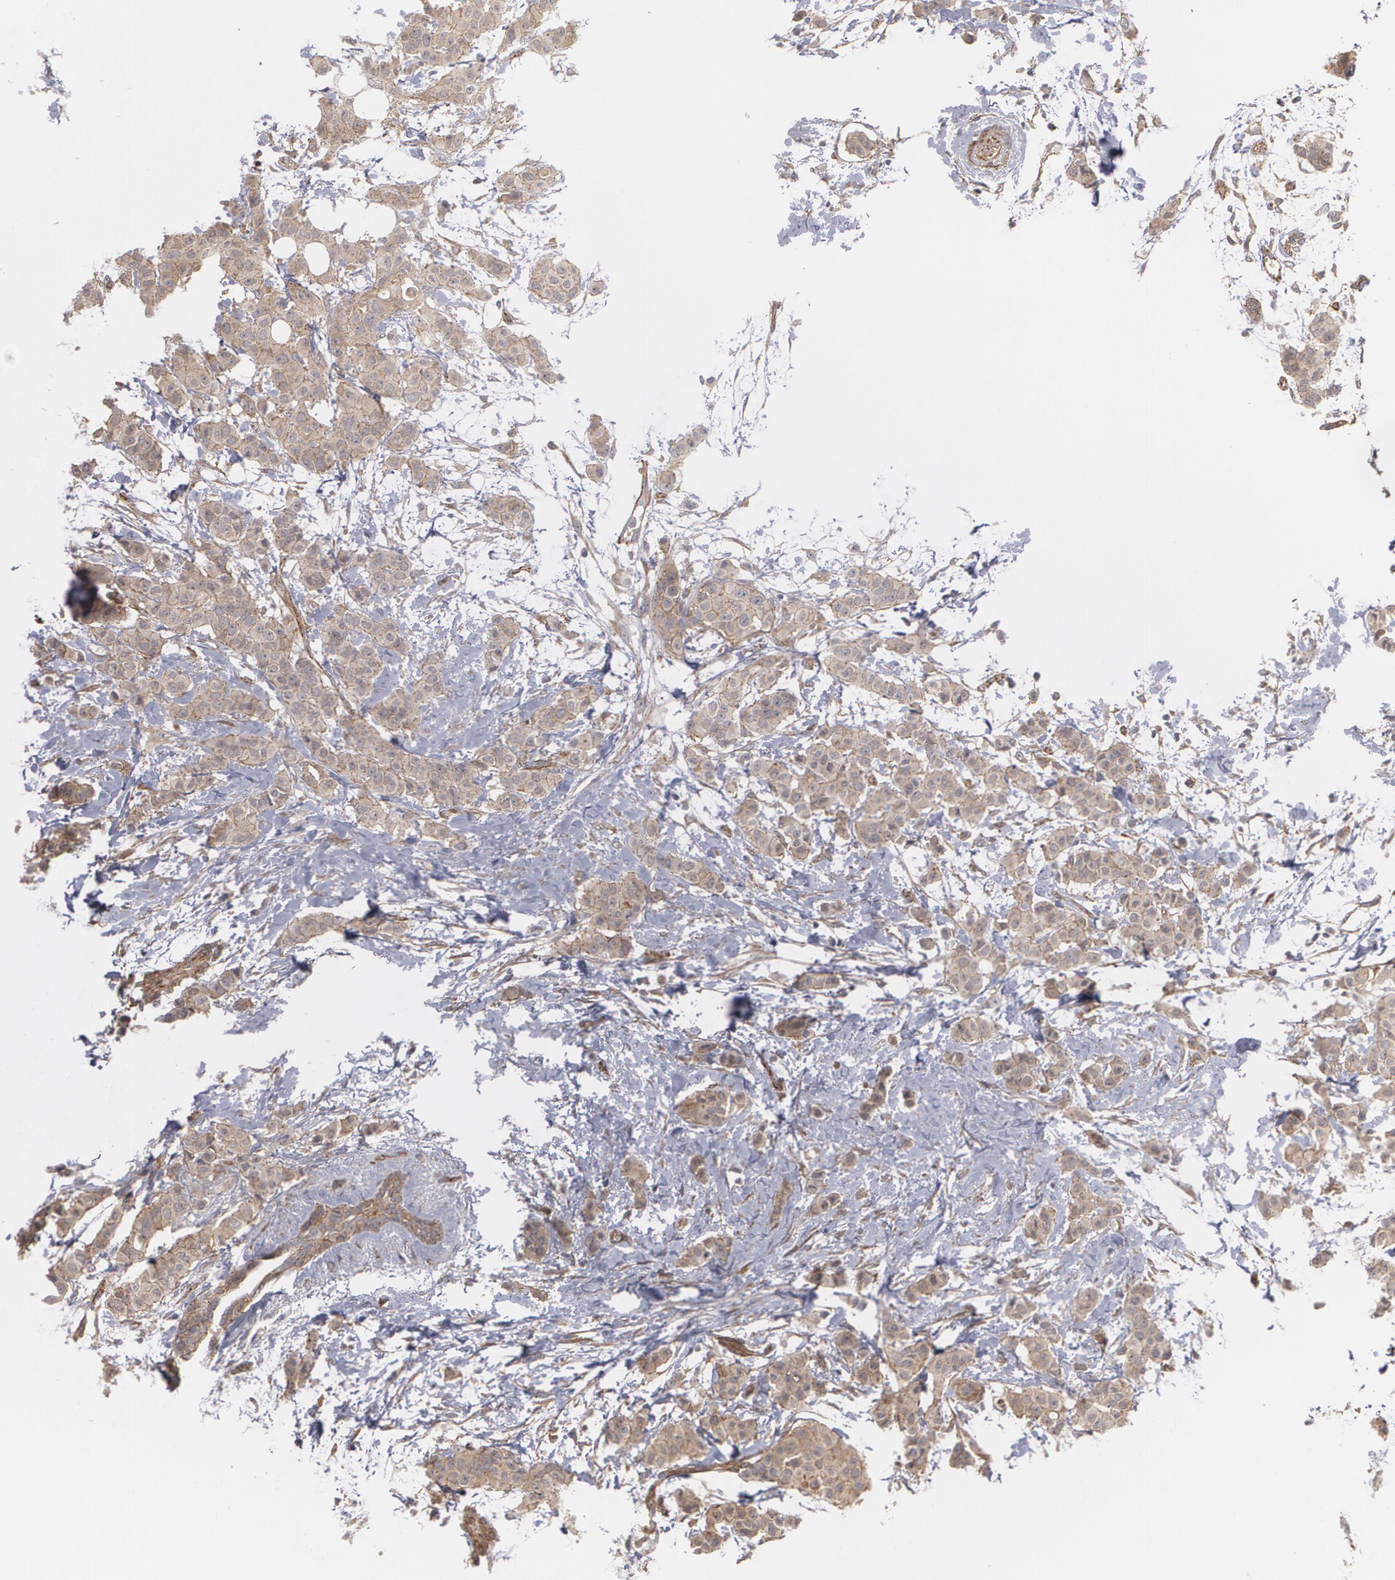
{"staining": {"intensity": "weak", "quantity": ">75%", "location": "cytoplasmic/membranous"}, "tissue": "breast cancer", "cell_type": "Tumor cells", "image_type": "cancer", "snomed": [{"axis": "morphology", "description": "Duct carcinoma"}, {"axis": "topography", "description": "Breast"}], "caption": "Human breast cancer stained with a protein marker reveals weak staining in tumor cells.", "gene": "TJP1", "patient": {"sex": "female", "age": 40}}